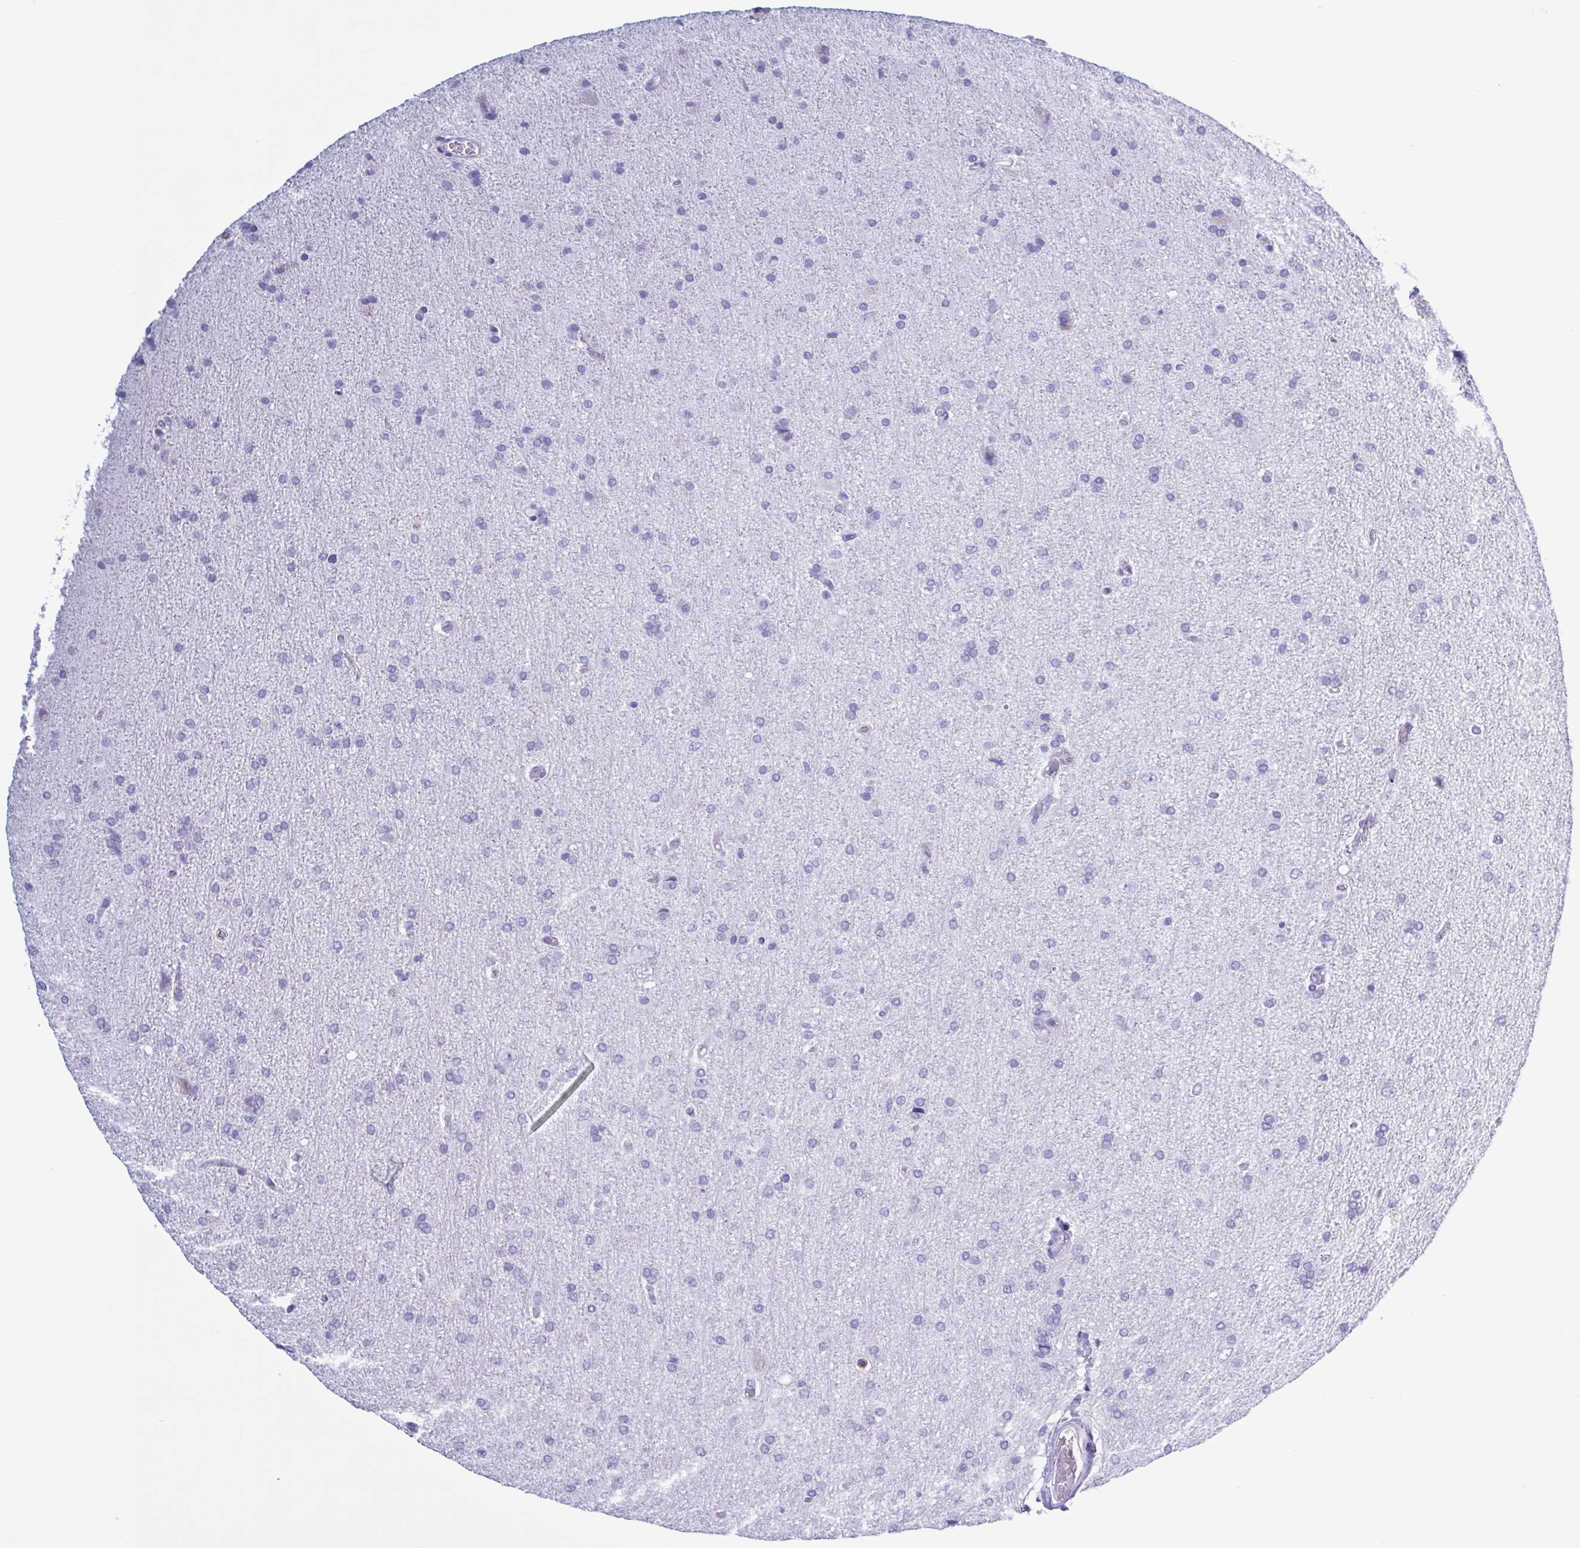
{"staining": {"intensity": "negative", "quantity": "none", "location": "none"}, "tissue": "glioma", "cell_type": "Tumor cells", "image_type": "cancer", "snomed": [{"axis": "morphology", "description": "Glioma, malignant, High grade"}, {"axis": "topography", "description": "Cerebral cortex"}], "caption": "IHC photomicrograph of human glioma stained for a protein (brown), which demonstrates no expression in tumor cells.", "gene": "LTF", "patient": {"sex": "male", "age": 70}}